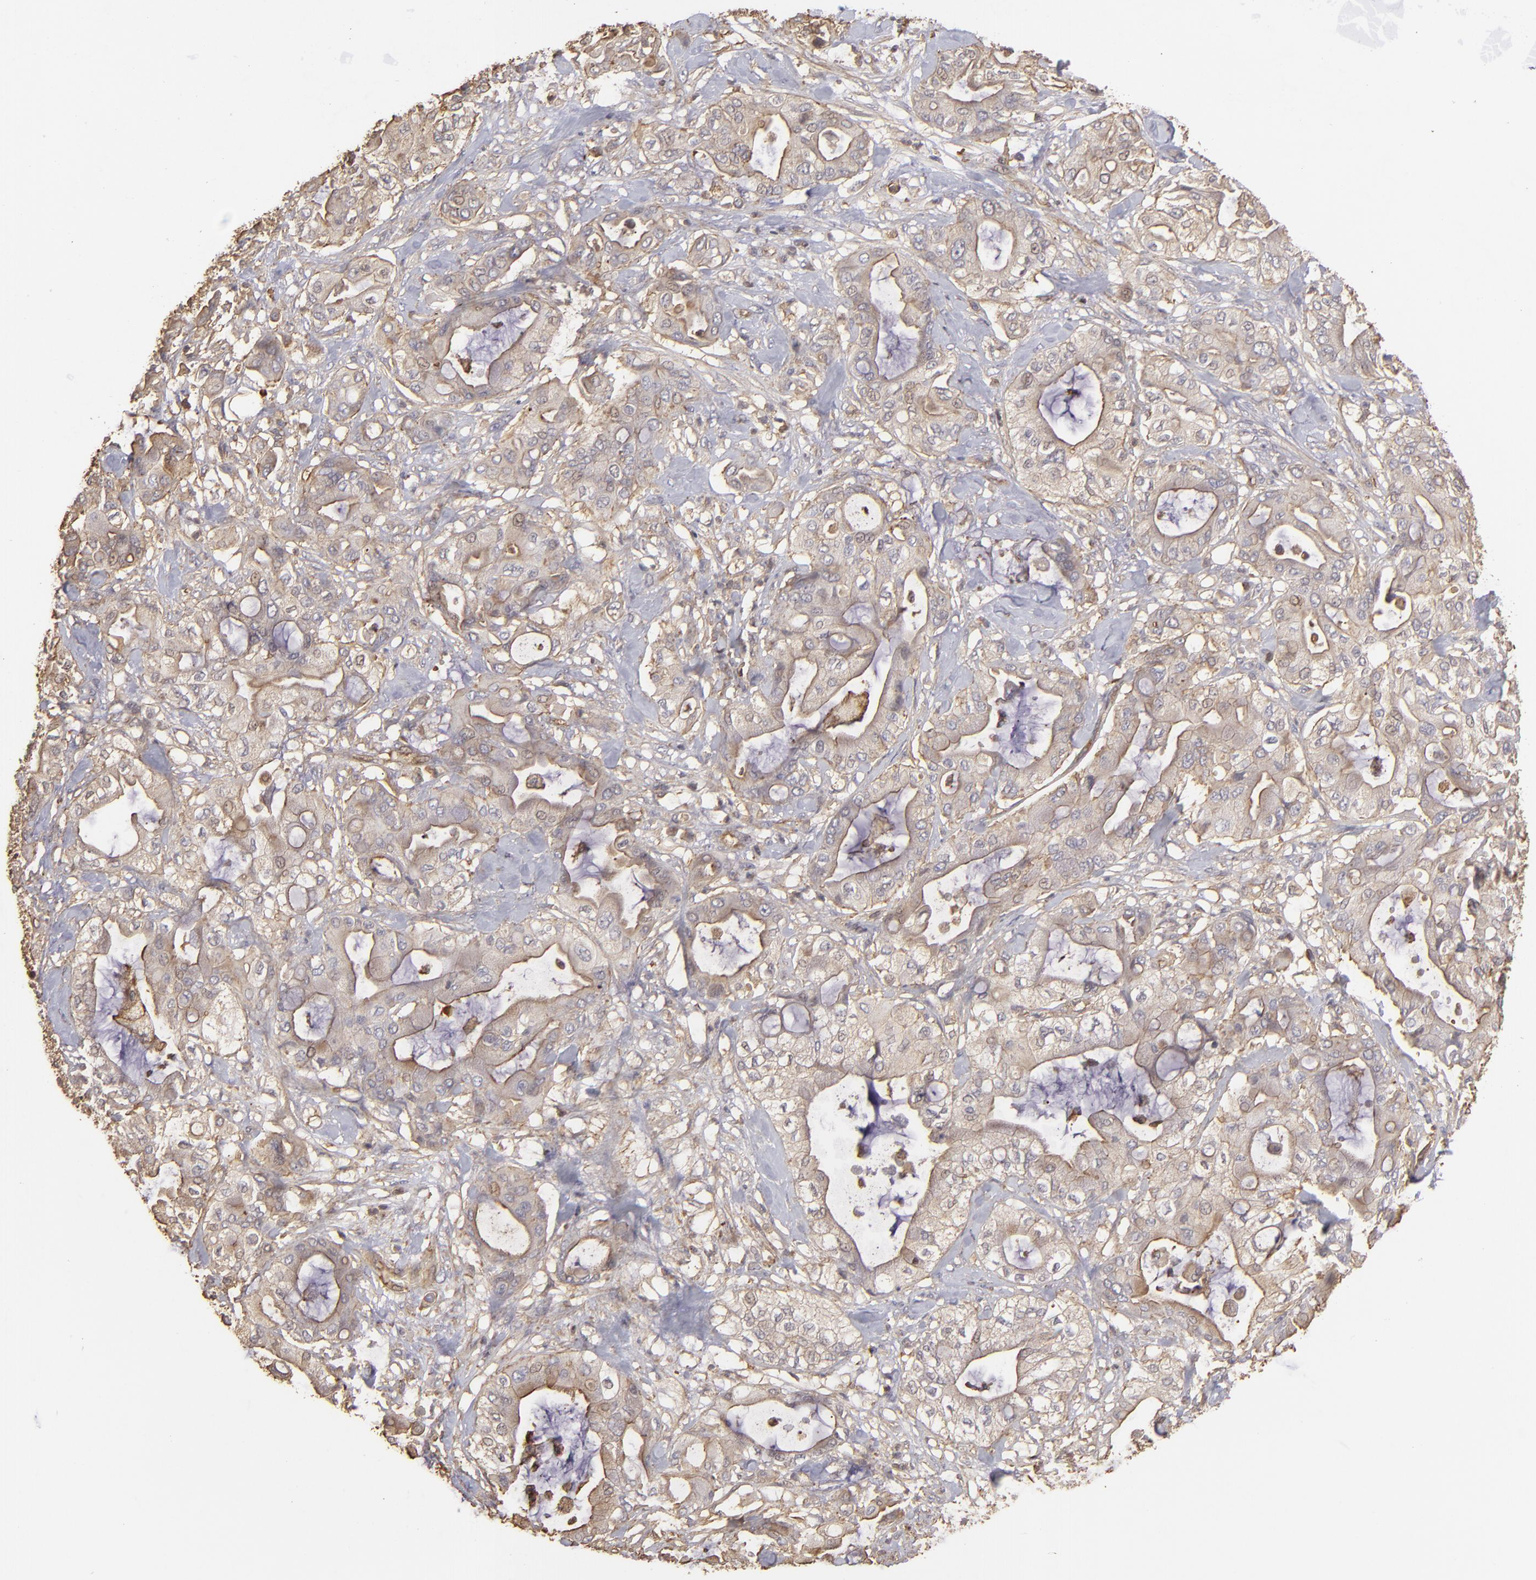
{"staining": {"intensity": "weak", "quantity": ">75%", "location": "cytoplasmic/membranous"}, "tissue": "pancreatic cancer", "cell_type": "Tumor cells", "image_type": "cancer", "snomed": [{"axis": "morphology", "description": "Adenocarcinoma, NOS"}, {"axis": "morphology", "description": "Adenocarcinoma, metastatic, NOS"}, {"axis": "topography", "description": "Lymph node"}, {"axis": "topography", "description": "Pancreas"}, {"axis": "topography", "description": "Duodenum"}], "caption": "A low amount of weak cytoplasmic/membranous staining is present in approximately >75% of tumor cells in pancreatic adenocarcinoma tissue. Nuclei are stained in blue.", "gene": "ACTB", "patient": {"sex": "female", "age": 64}}